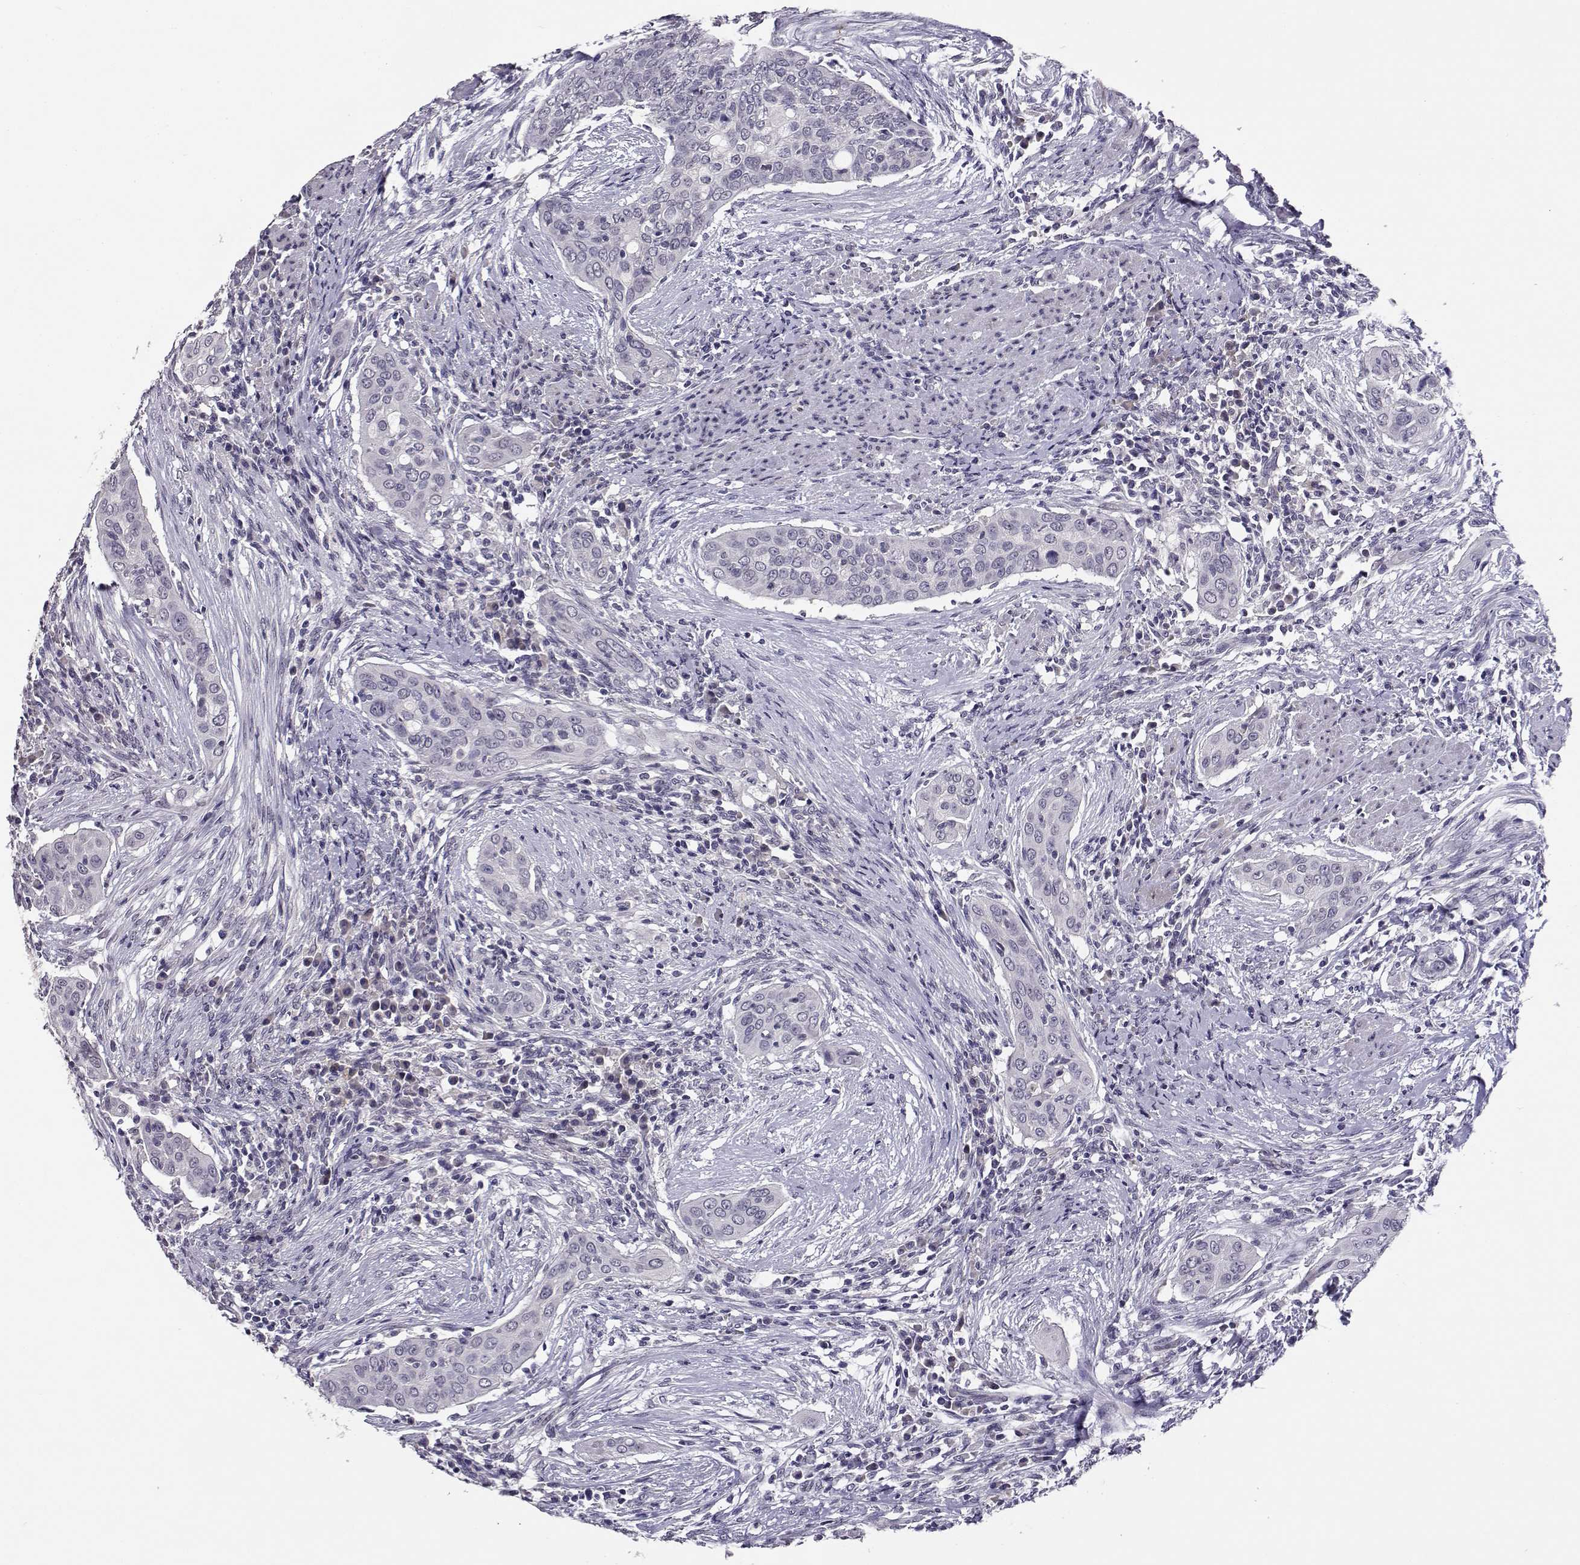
{"staining": {"intensity": "negative", "quantity": "none", "location": "none"}, "tissue": "urothelial cancer", "cell_type": "Tumor cells", "image_type": "cancer", "snomed": [{"axis": "morphology", "description": "Urothelial carcinoma, High grade"}, {"axis": "topography", "description": "Urinary bladder"}], "caption": "Urothelial carcinoma (high-grade) was stained to show a protein in brown. There is no significant positivity in tumor cells.", "gene": "RHOXF2", "patient": {"sex": "male", "age": 82}}